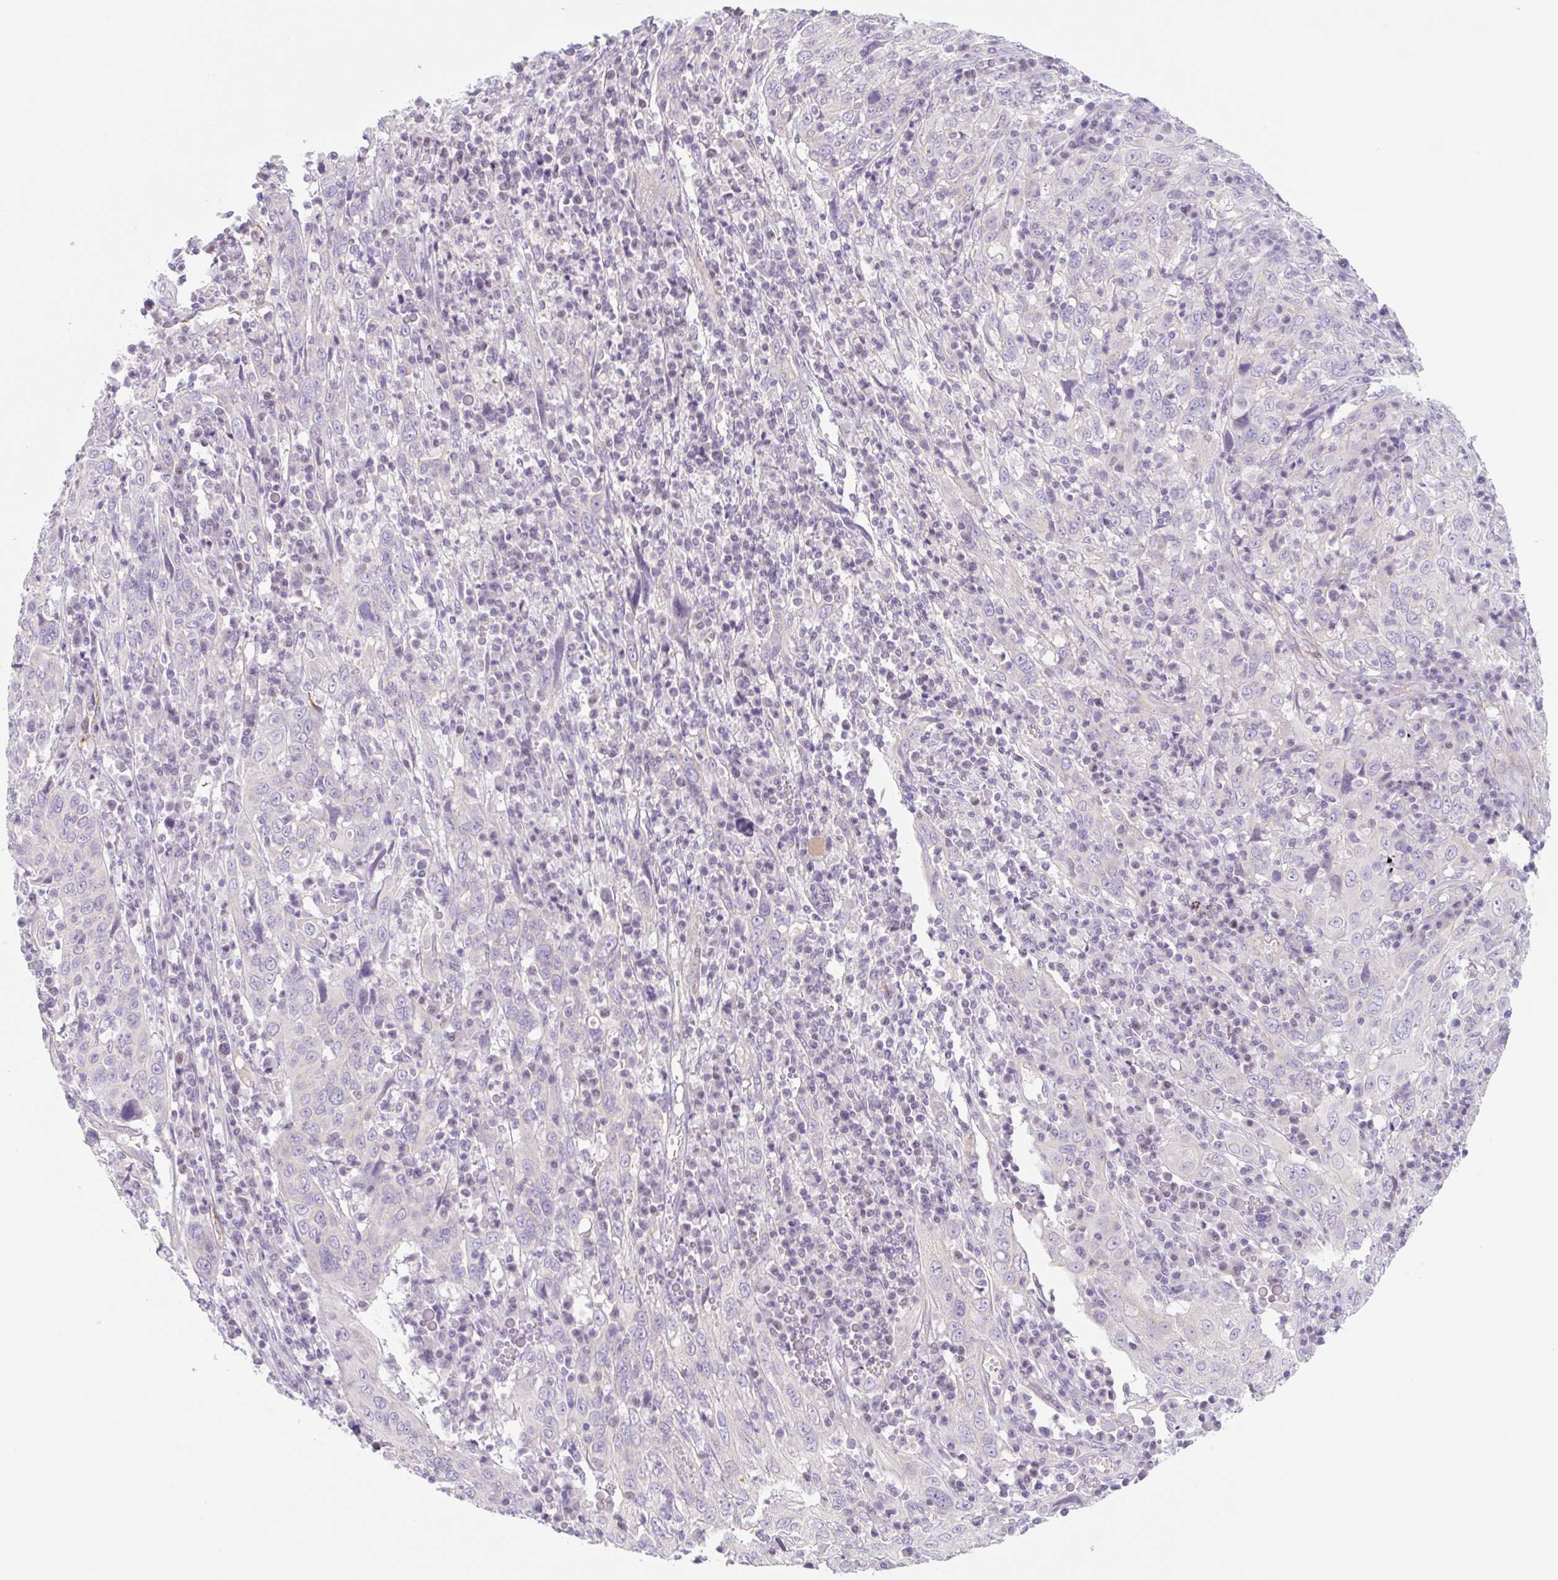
{"staining": {"intensity": "negative", "quantity": "none", "location": "none"}, "tissue": "cervical cancer", "cell_type": "Tumor cells", "image_type": "cancer", "snomed": [{"axis": "morphology", "description": "Squamous cell carcinoma, NOS"}, {"axis": "topography", "description": "Cervix"}], "caption": "A histopathology image of squamous cell carcinoma (cervical) stained for a protein shows no brown staining in tumor cells. The staining was performed using DAB (3,3'-diaminobenzidine) to visualize the protein expression in brown, while the nuclei were stained in blue with hematoxylin (Magnification: 20x).", "gene": "LYVE1", "patient": {"sex": "female", "age": 46}}